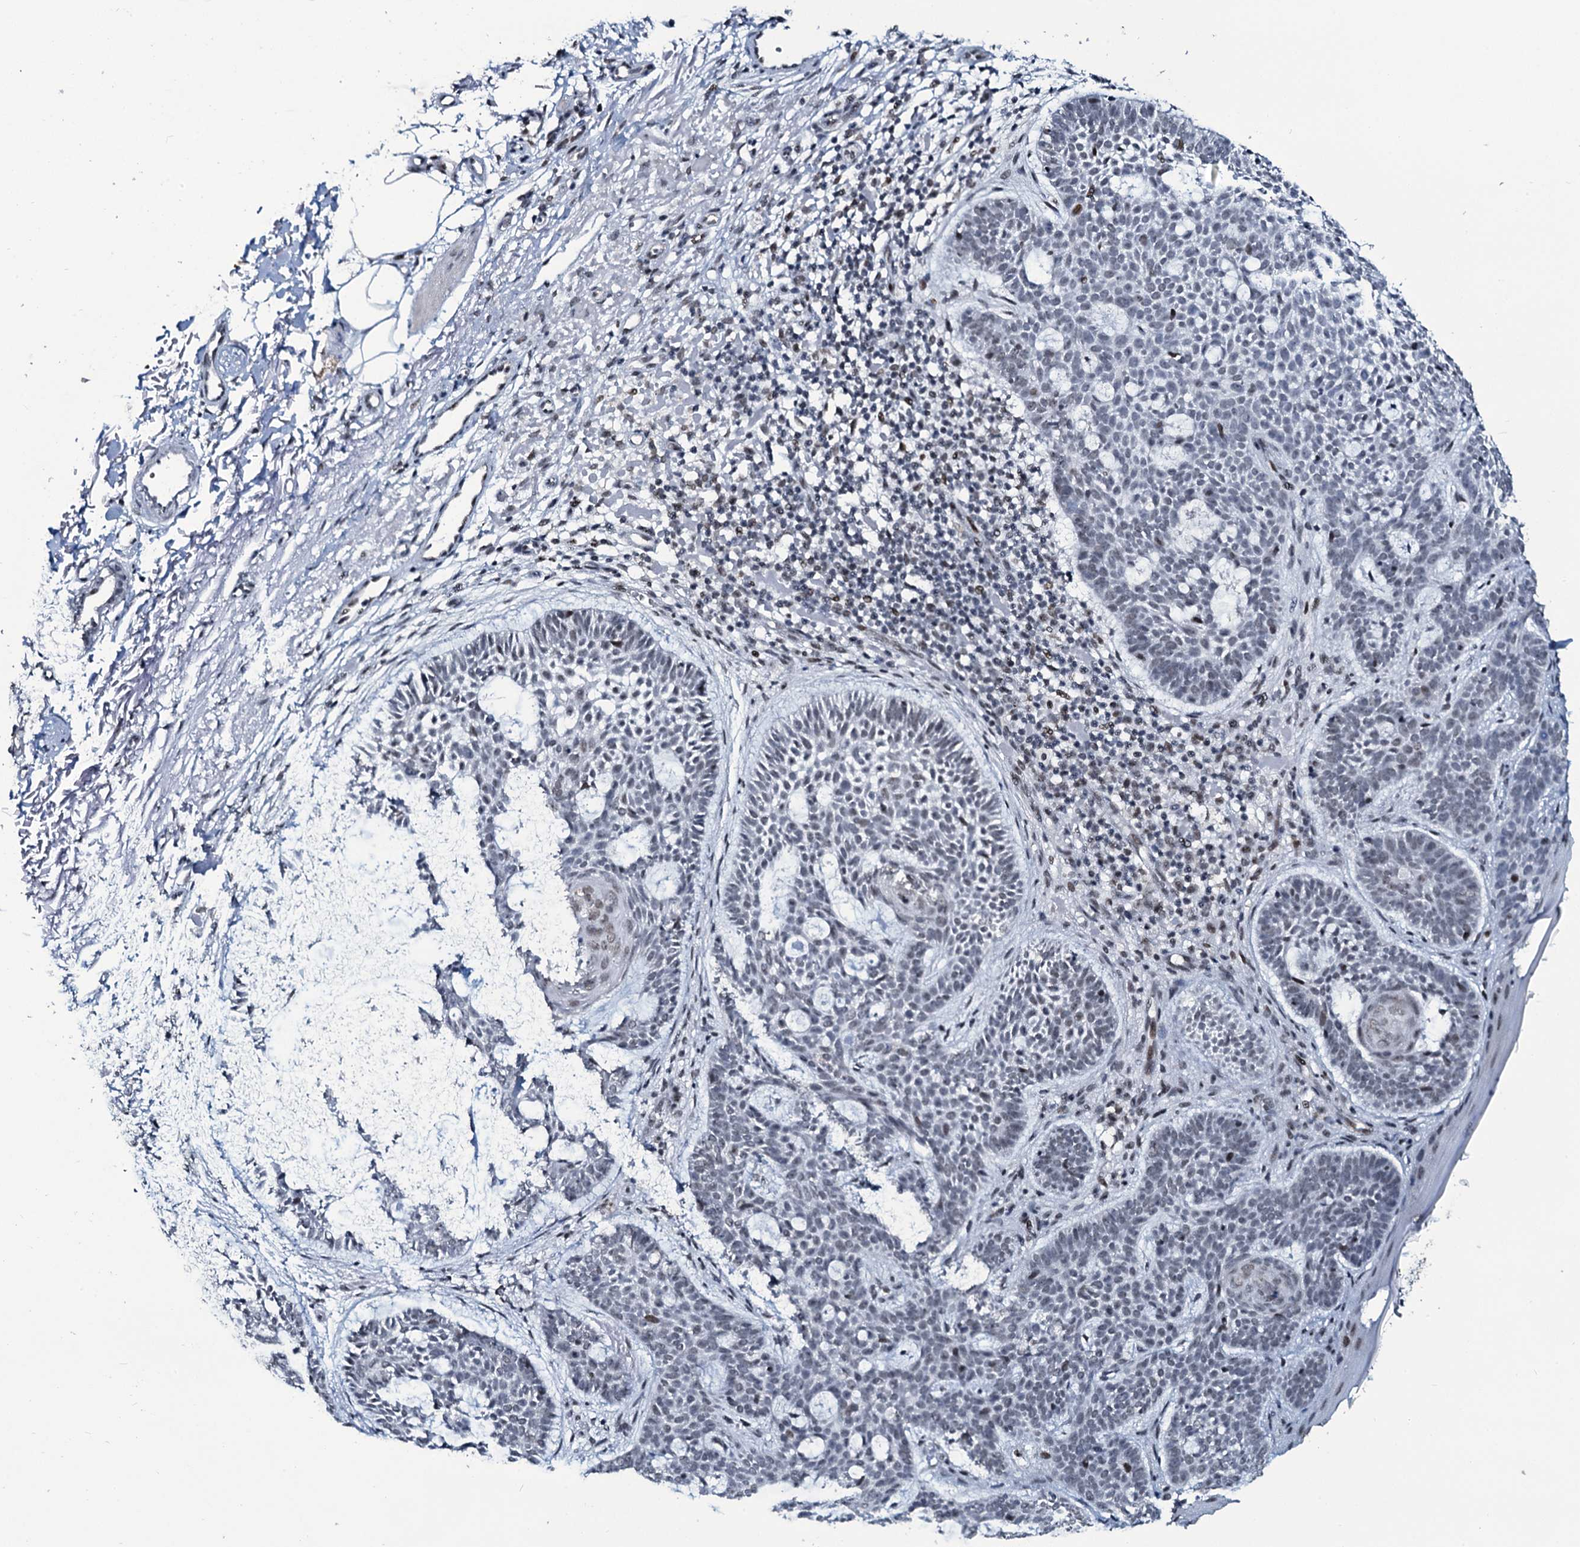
{"staining": {"intensity": "negative", "quantity": "none", "location": "none"}, "tissue": "skin cancer", "cell_type": "Tumor cells", "image_type": "cancer", "snomed": [{"axis": "morphology", "description": "Basal cell carcinoma"}, {"axis": "topography", "description": "Skin"}], "caption": "Immunohistochemical staining of skin cancer reveals no significant staining in tumor cells.", "gene": "ZMIZ2", "patient": {"sex": "male", "age": 85}}